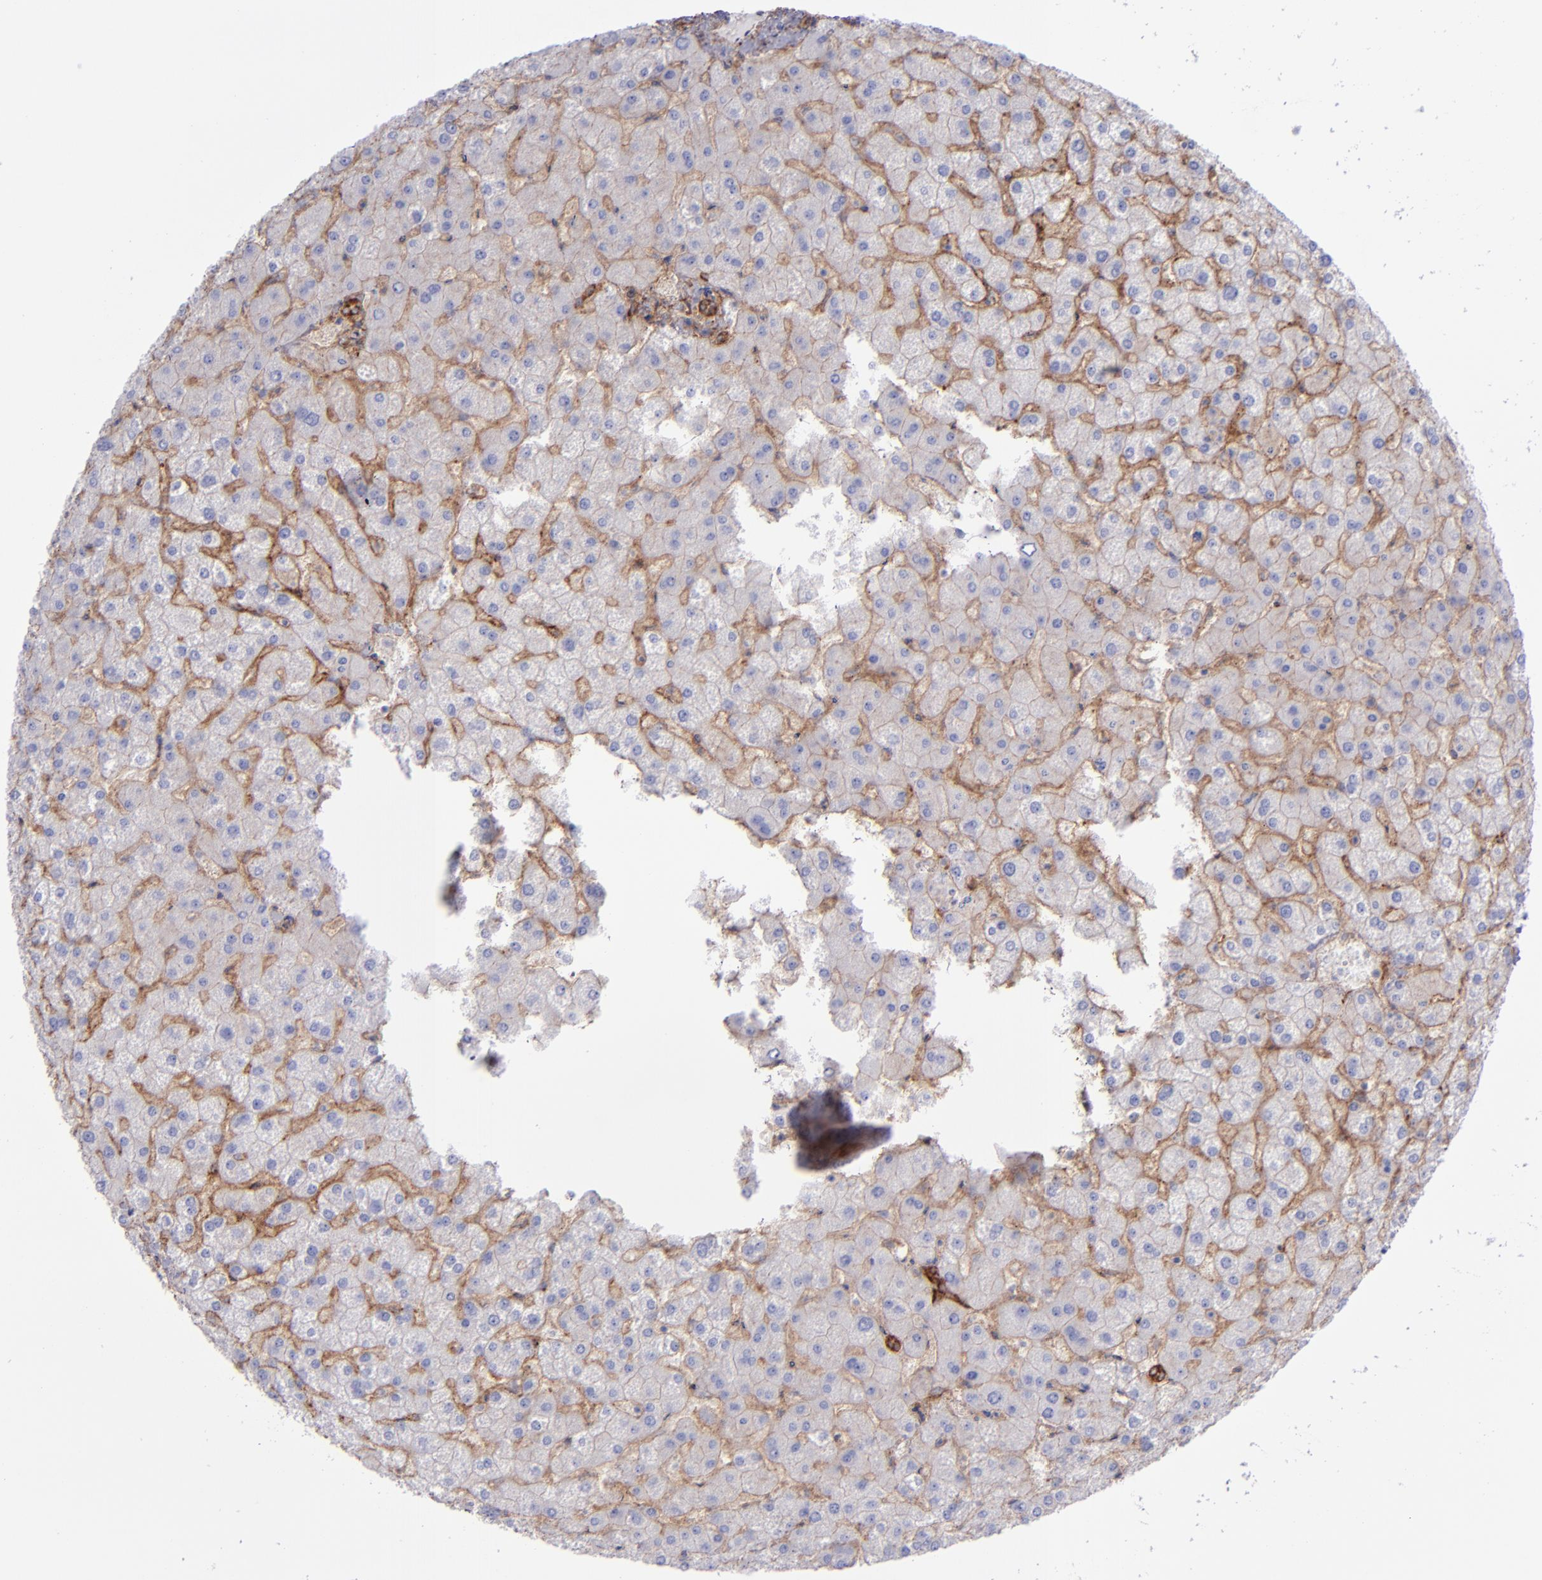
{"staining": {"intensity": "moderate", "quantity": ">75%", "location": "cytoplasmic/membranous"}, "tissue": "liver", "cell_type": "Cholangiocytes", "image_type": "normal", "snomed": [{"axis": "morphology", "description": "Normal tissue, NOS"}, {"axis": "topography", "description": "Liver"}], "caption": "Moderate cytoplasmic/membranous protein staining is appreciated in approximately >75% of cholangiocytes in liver.", "gene": "ITGAV", "patient": {"sex": "female", "age": 32}}